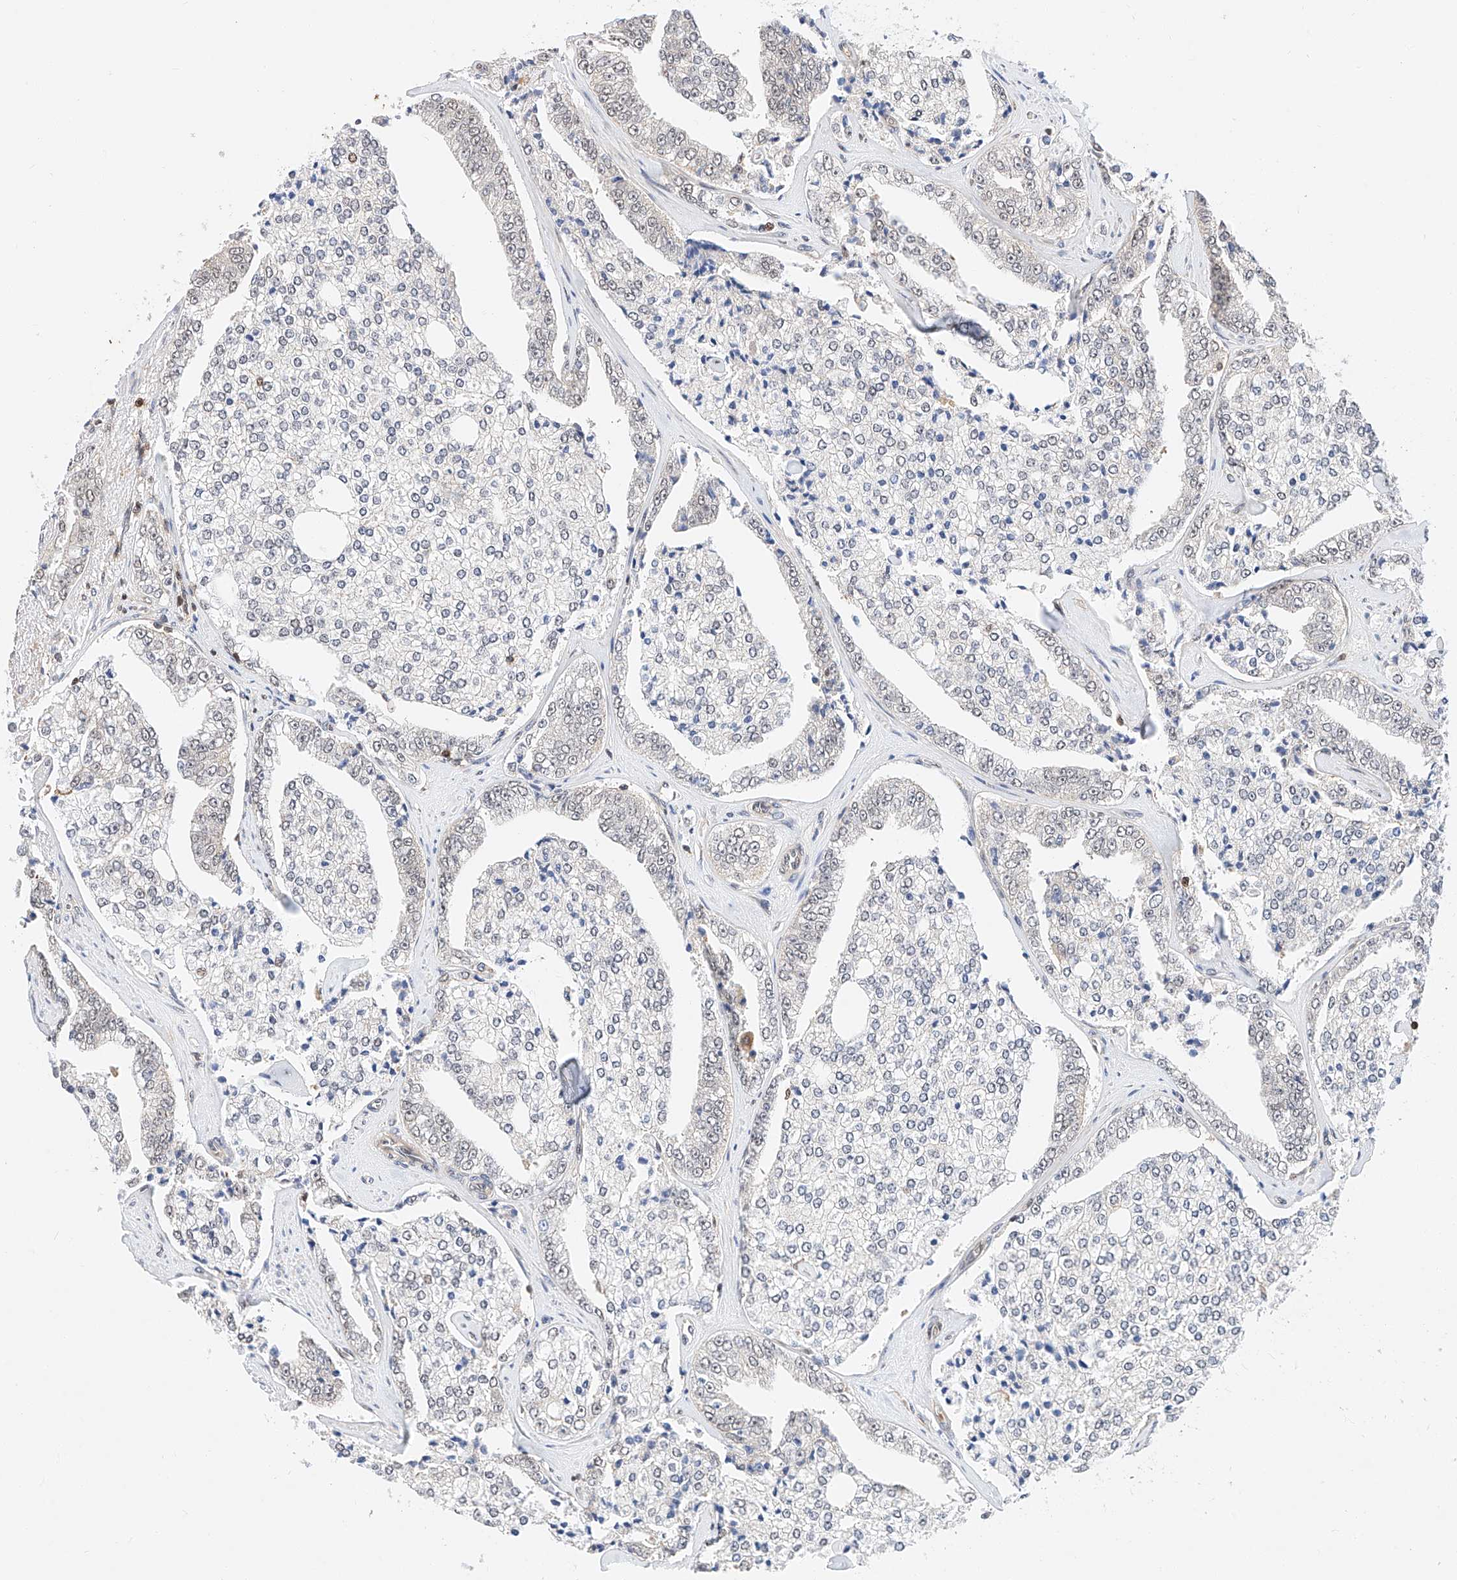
{"staining": {"intensity": "moderate", "quantity": "<25%", "location": "nuclear"}, "tissue": "prostate cancer", "cell_type": "Tumor cells", "image_type": "cancer", "snomed": [{"axis": "morphology", "description": "Adenocarcinoma, High grade"}, {"axis": "topography", "description": "Prostate"}], "caption": "Immunohistochemistry (DAB (3,3'-diaminobenzidine)) staining of human prostate cancer (adenocarcinoma (high-grade)) reveals moderate nuclear protein positivity in approximately <25% of tumor cells.", "gene": "HDAC9", "patient": {"sex": "male", "age": 71}}